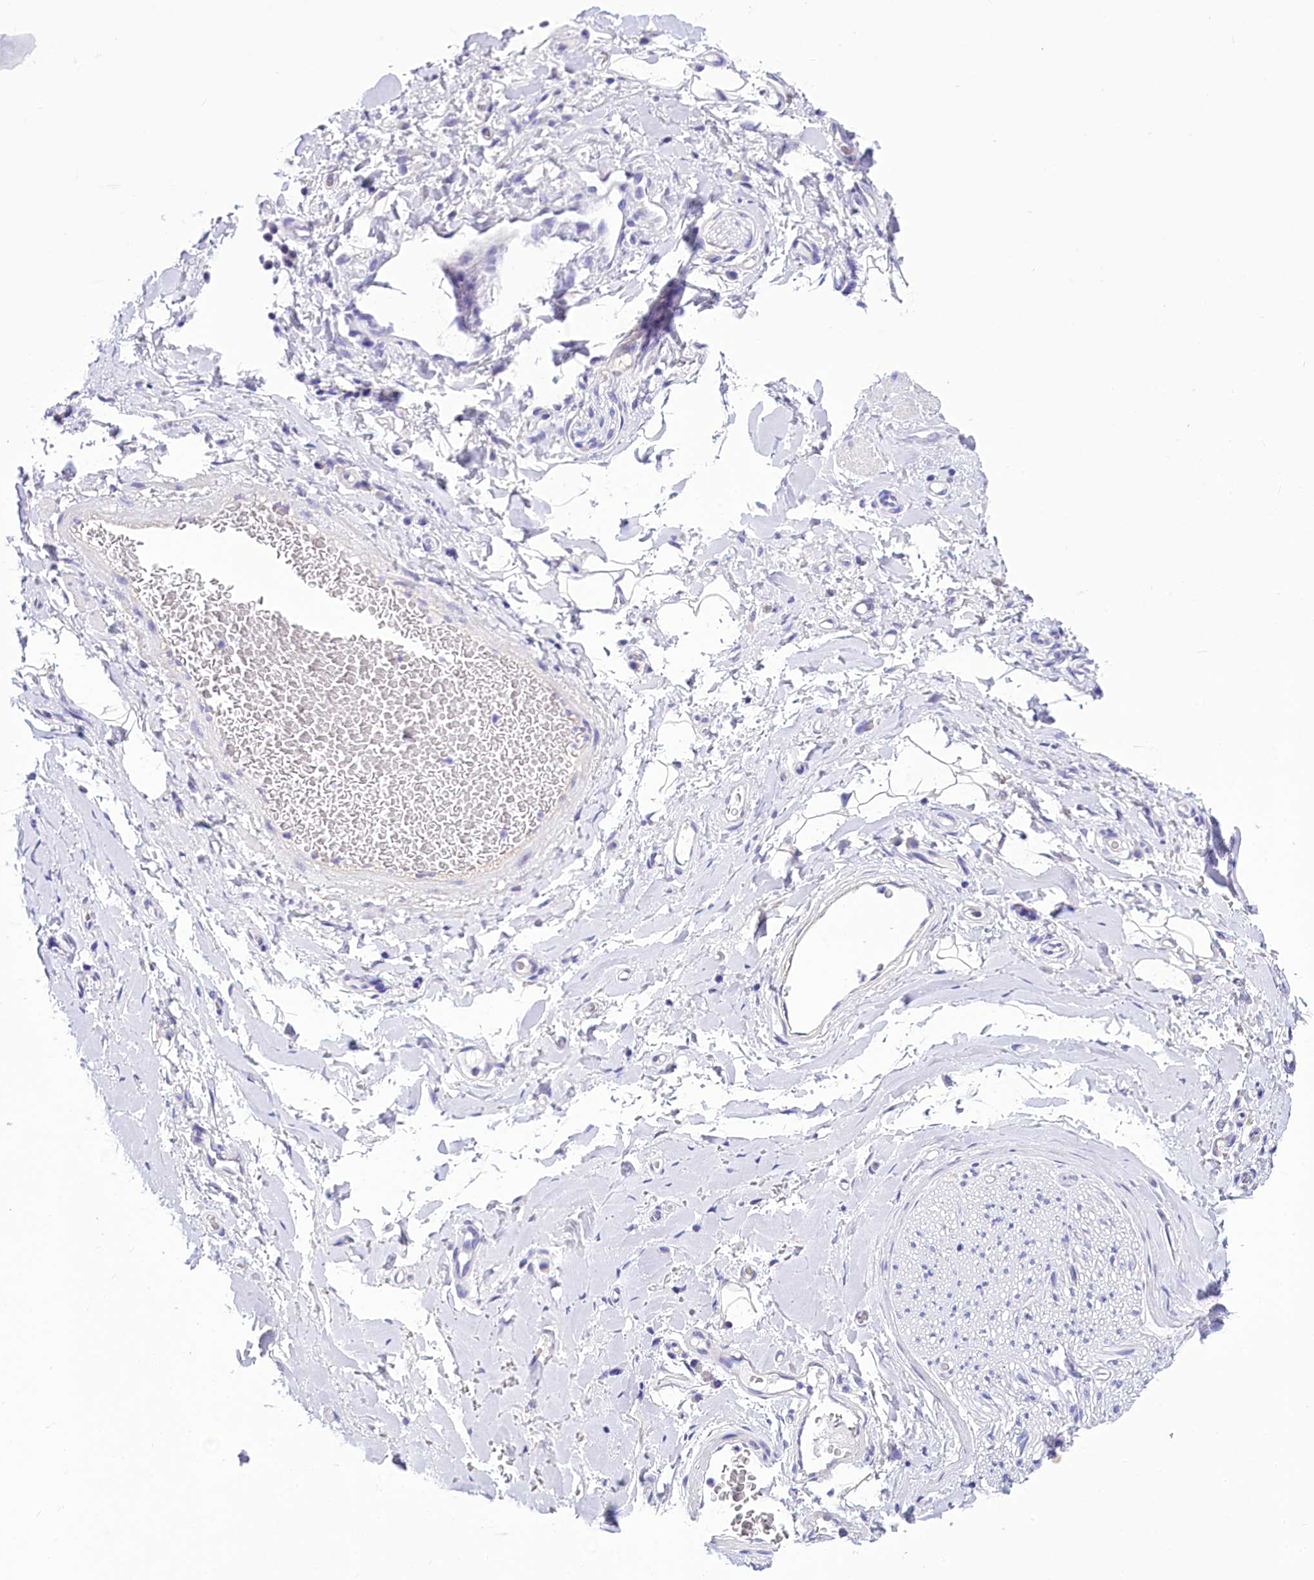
{"staining": {"intensity": "negative", "quantity": "none", "location": "none"}, "tissue": "adipose tissue", "cell_type": "Adipocytes", "image_type": "normal", "snomed": [{"axis": "morphology", "description": "Normal tissue, NOS"}, {"axis": "morphology", "description": "Adenocarcinoma, NOS"}, {"axis": "topography", "description": "Stomach, upper"}, {"axis": "topography", "description": "Peripheral nerve tissue"}], "caption": "High power microscopy photomicrograph of an immunohistochemistry (IHC) photomicrograph of unremarkable adipose tissue, revealing no significant expression in adipocytes.", "gene": "TTC36", "patient": {"sex": "male", "age": 62}}